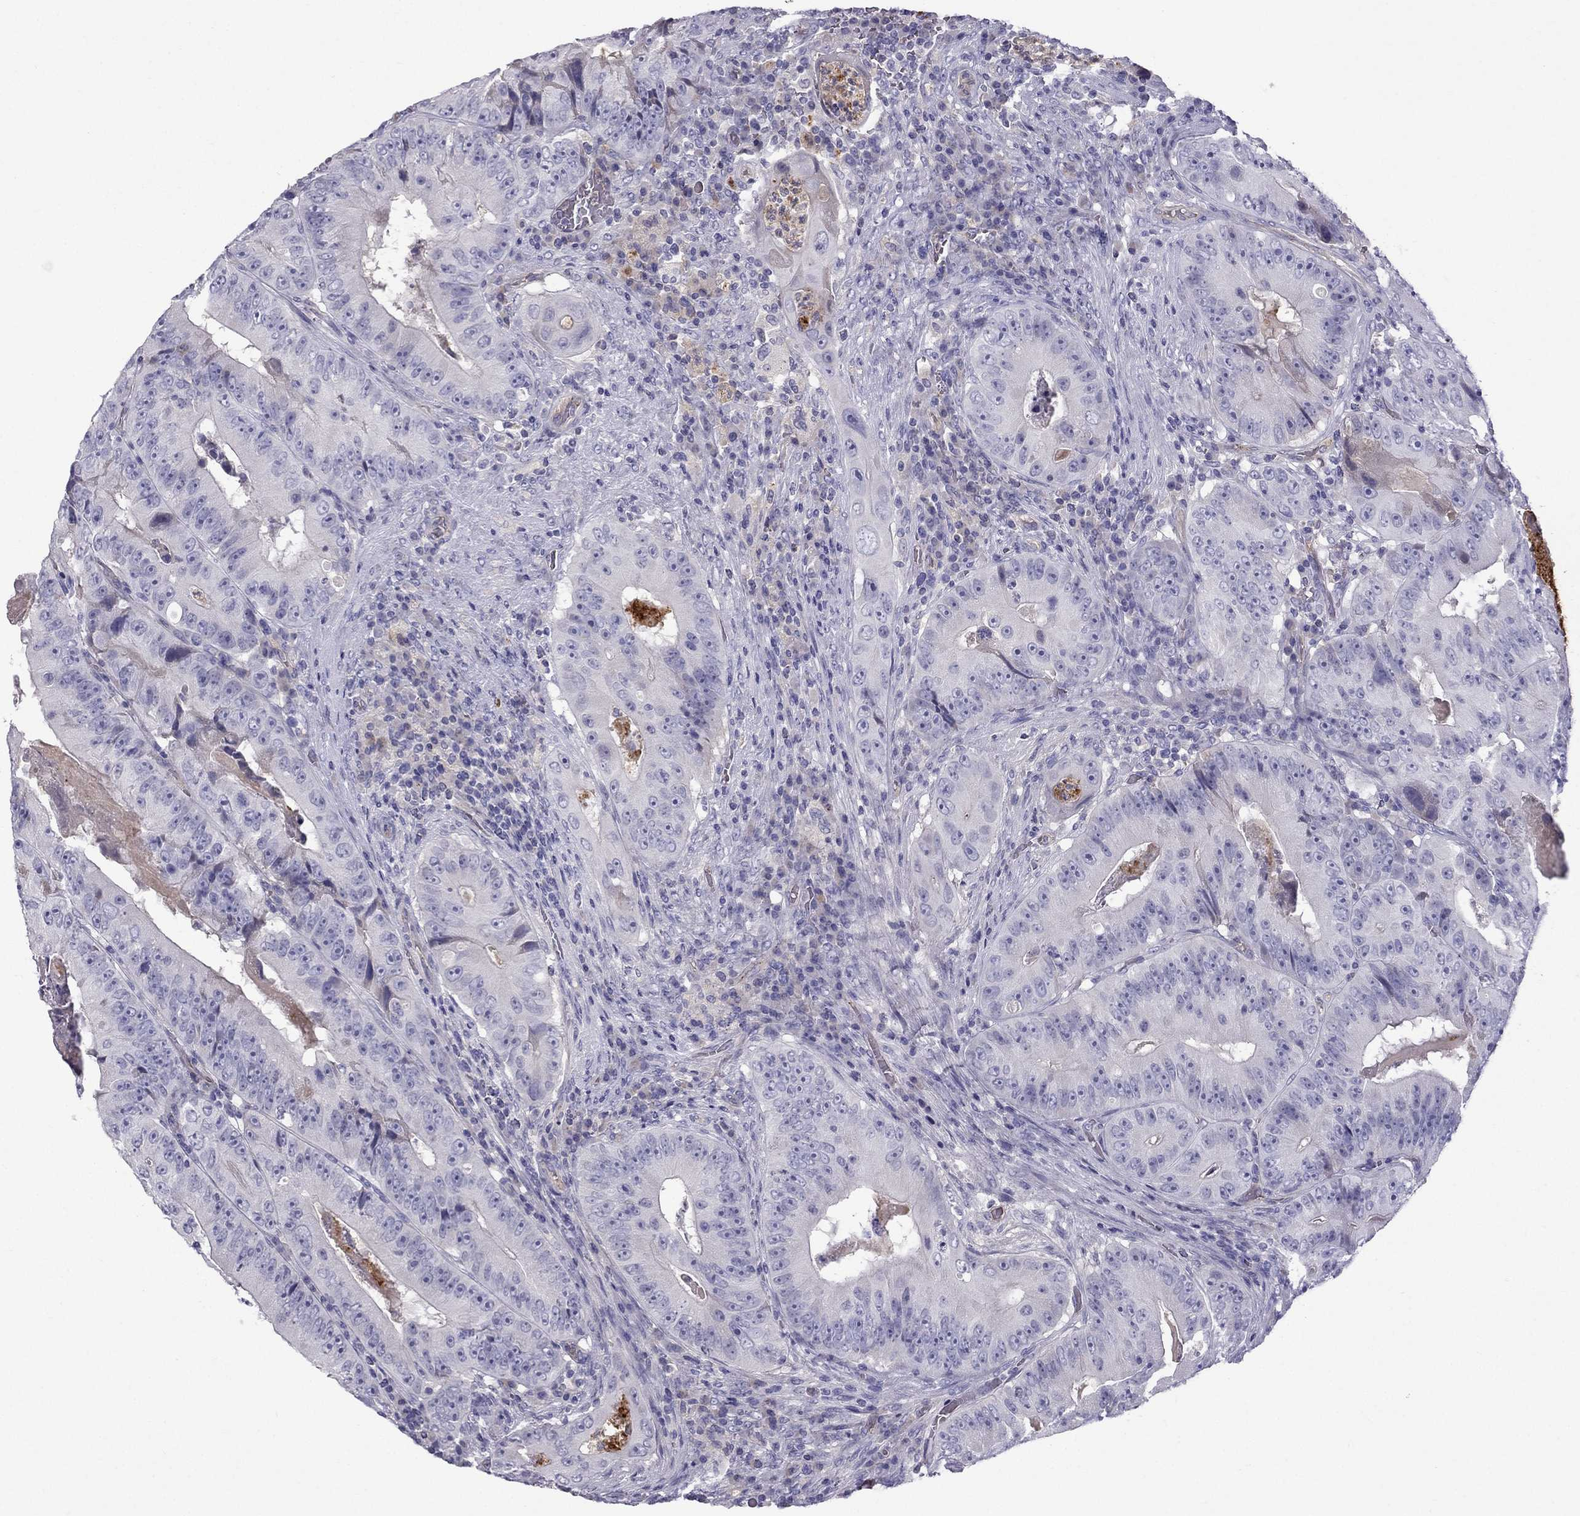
{"staining": {"intensity": "negative", "quantity": "none", "location": "none"}, "tissue": "colorectal cancer", "cell_type": "Tumor cells", "image_type": "cancer", "snomed": [{"axis": "morphology", "description": "Adenocarcinoma, NOS"}, {"axis": "topography", "description": "Colon"}], "caption": "The immunohistochemistry (IHC) image has no significant expression in tumor cells of adenocarcinoma (colorectal) tissue.", "gene": "STOML3", "patient": {"sex": "female", "age": 86}}